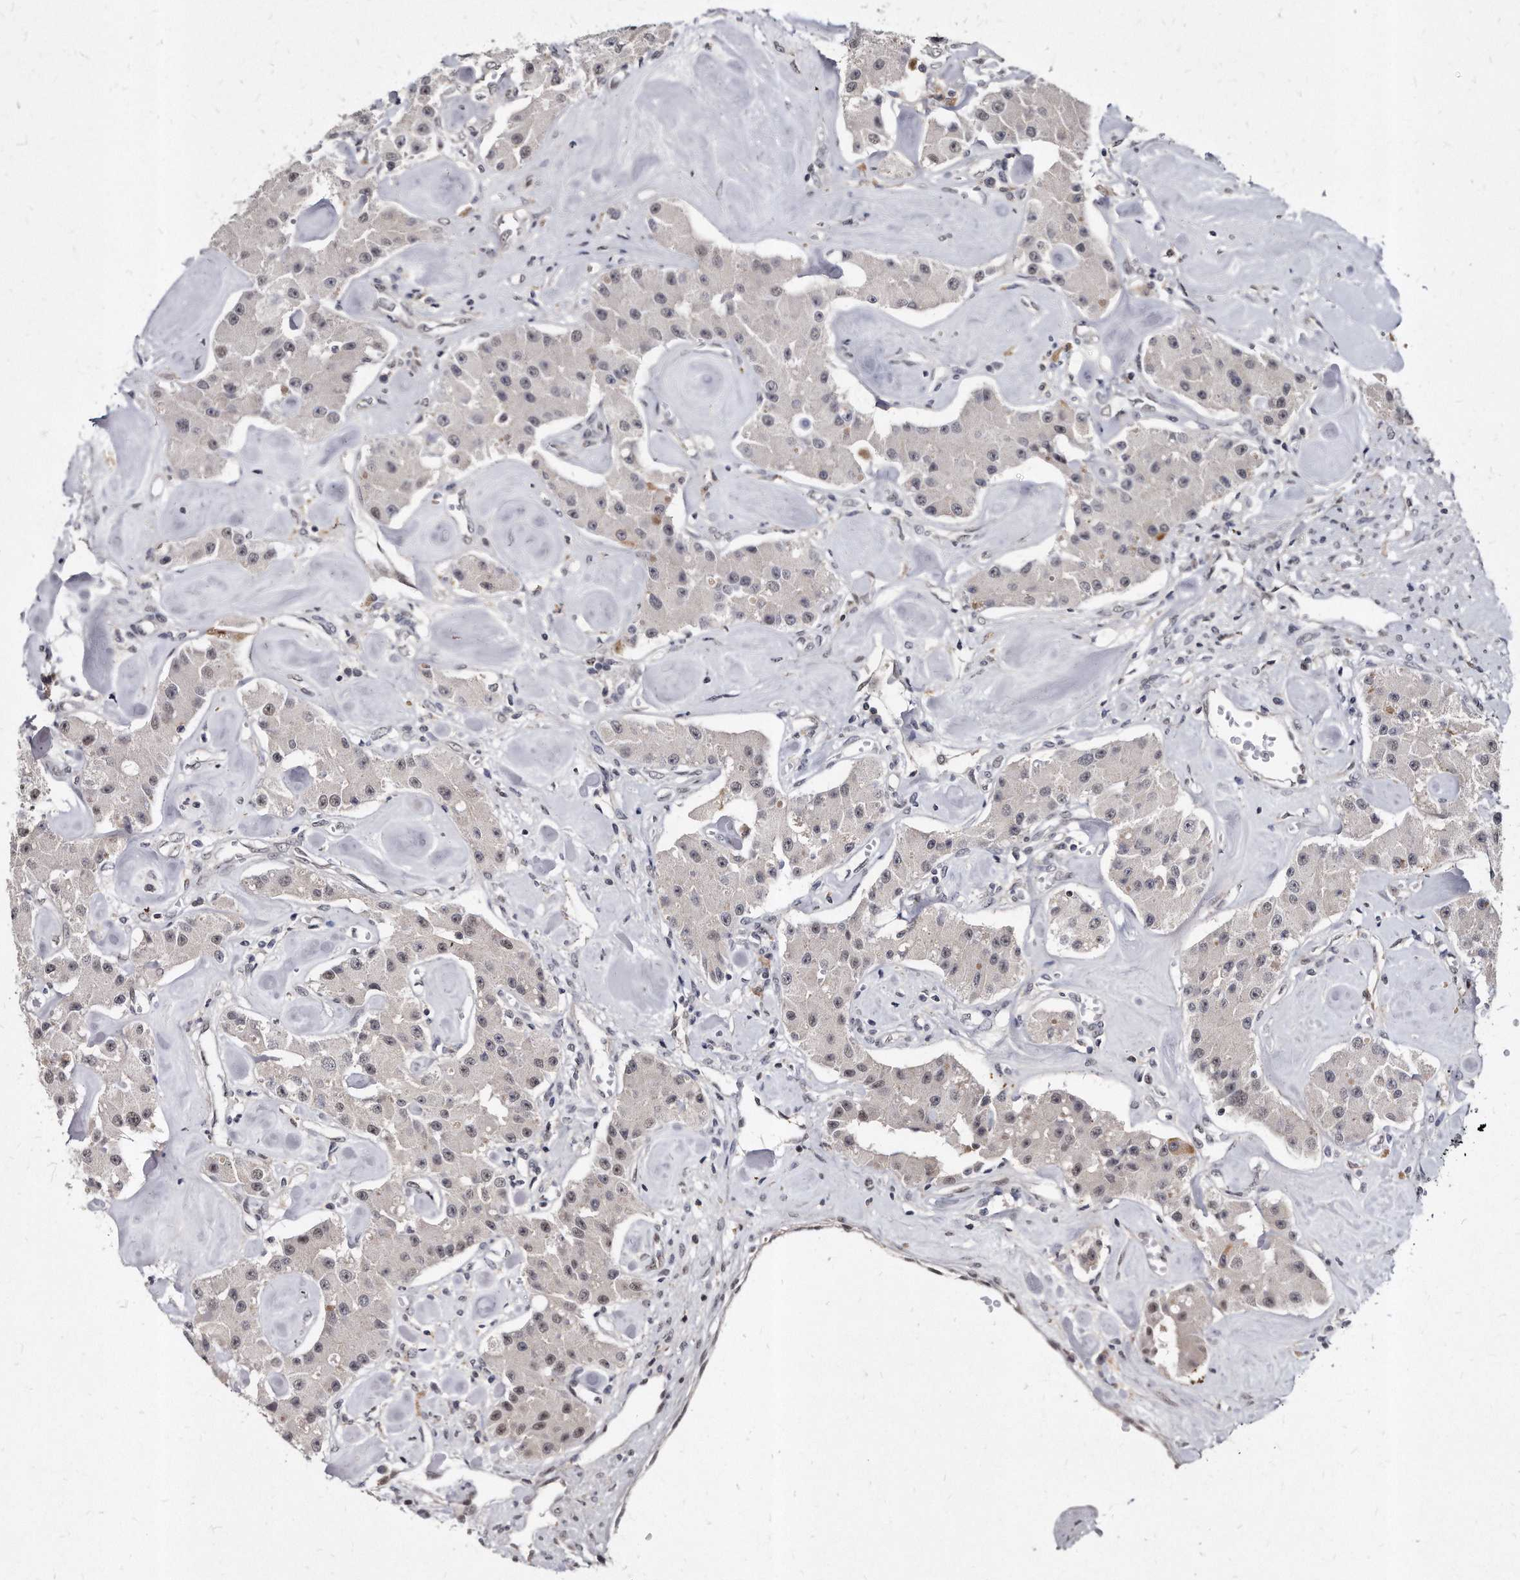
{"staining": {"intensity": "weak", "quantity": "25%-75%", "location": "nuclear"}, "tissue": "carcinoid", "cell_type": "Tumor cells", "image_type": "cancer", "snomed": [{"axis": "morphology", "description": "Carcinoid, malignant, NOS"}, {"axis": "topography", "description": "Pancreas"}], "caption": "A high-resolution image shows immunohistochemistry (IHC) staining of carcinoid (malignant), which exhibits weak nuclear expression in approximately 25%-75% of tumor cells.", "gene": "KLHDC3", "patient": {"sex": "male", "age": 41}}